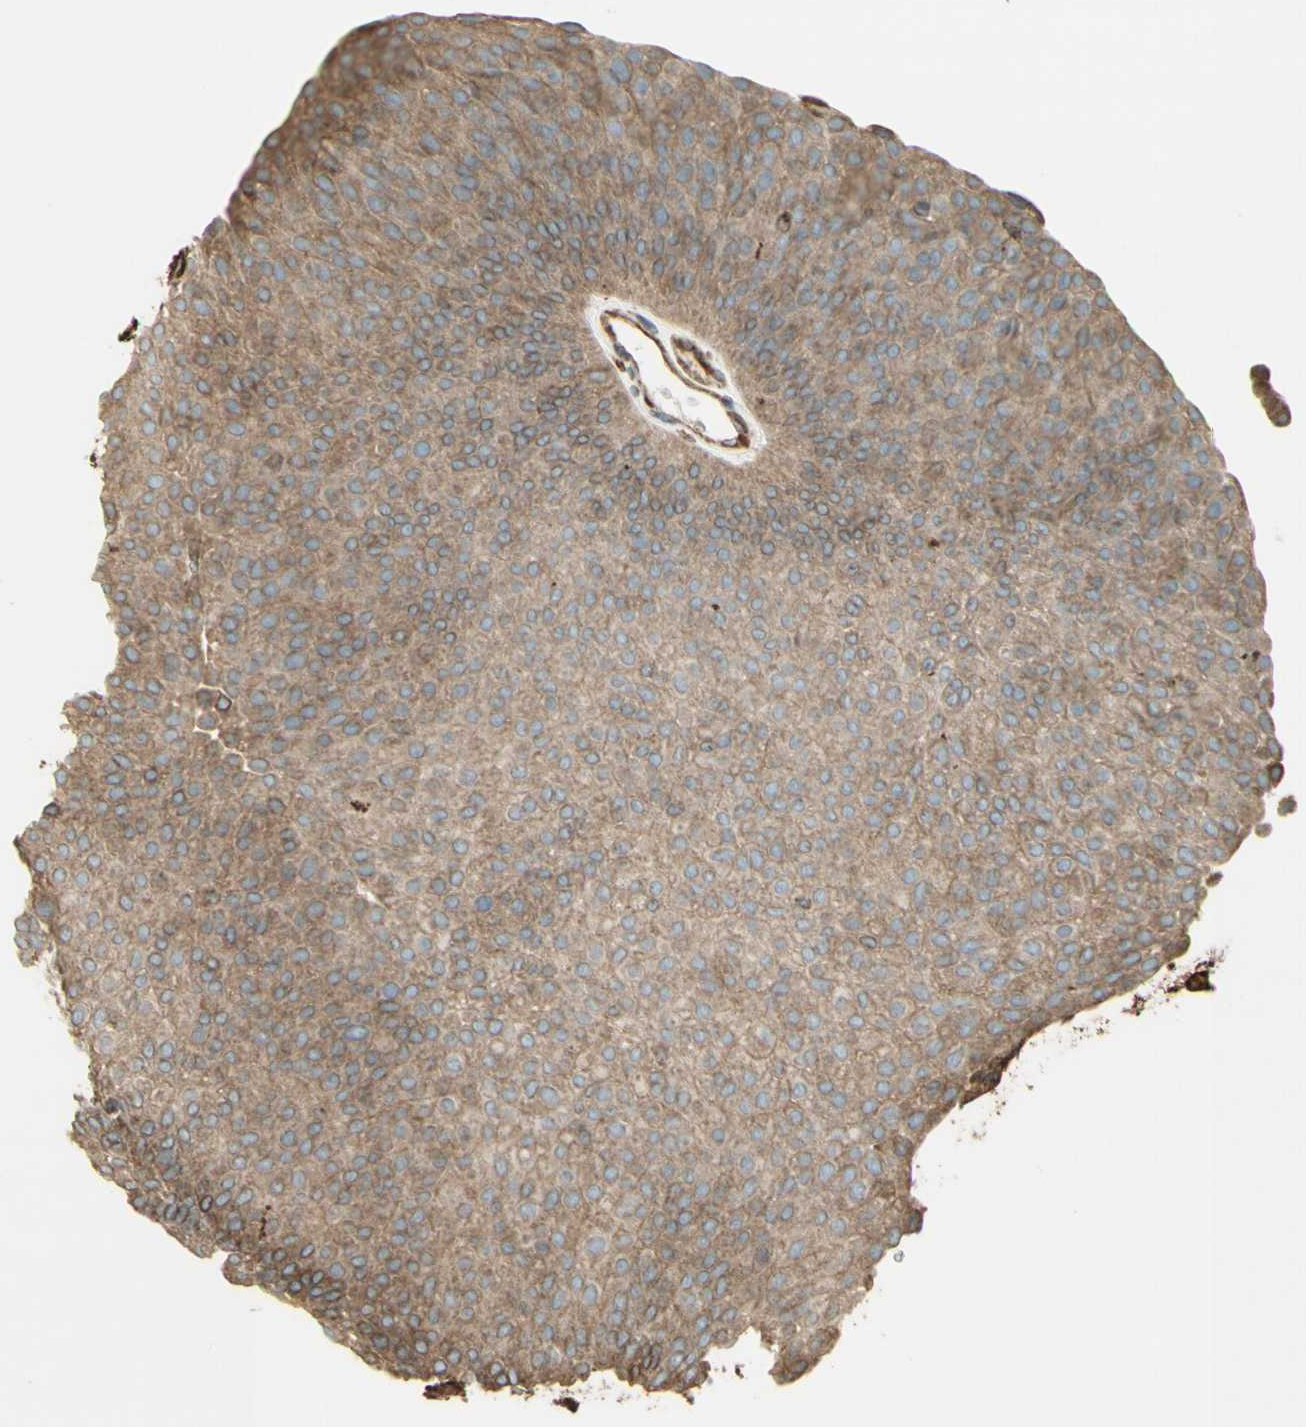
{"staining": {"intensity": "moderate", "quantity": ">75%", "location": "cytoplasmic/membranous"}, "tissue": "urothelial cancer", "cell_type": "Tumor cells", "image_type": "cancer", "snomed": [{"axis": "morphology", "description": "Urothelial carcinoma, Low grade"}, {"axis": "topography", "description": "Urinary bladder"}], "caption": "Urothelial cancer stained with DAB immunohistochemistry (IHC) exhibits medium levels of moderate cytoplasmic/membranous expression in about >75% of tumor cells. The protein of interest is stained brown, and the nuclei are stained in blue (DAB (3,3'-diaminobenzidine) IHC with brightfield microscopy, high magnification).", "gene": "CANX", "patient": {"sex": "female", "age": 60}}